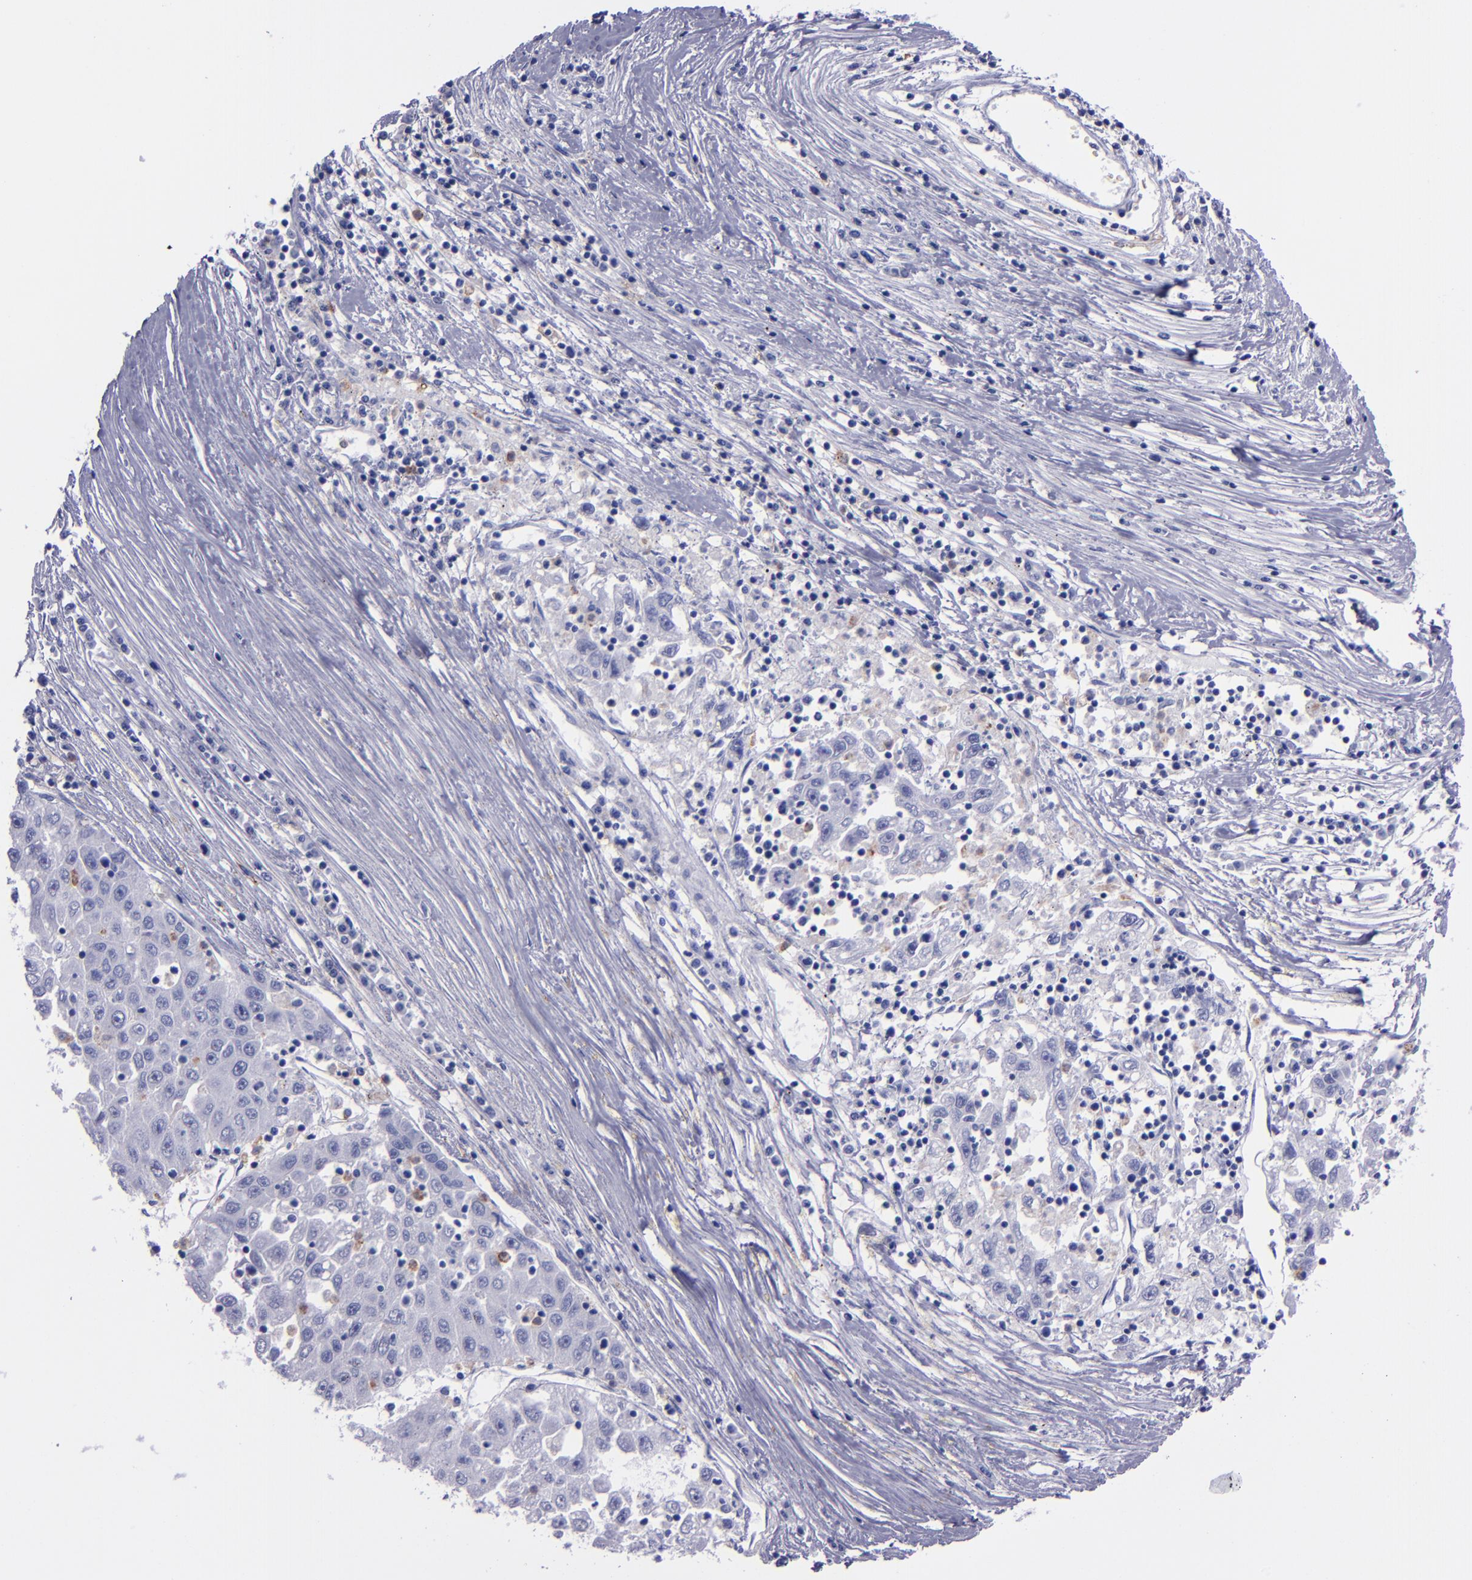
{"staining": {"intensity": "negative", "quantity": "none", "location": "none"}, "tissue": "liver cancer", "cell_type": "Tumor cells", "image_type": "cancer", "snomed": [{"axis": "morphology", "description": "Carcinoma, Hepatocellular, NOS"}, {"axis": "topography", "description": "Liver"}], "caption": "DAB (3,3'-diaminobenzidine) immunohistochemical staining of human hepatocellular carcinoma (liver) exhibits no significant positivity in tumor cells.", "gene": "CR1", "patient": {"sex": "male", "age": 49}}